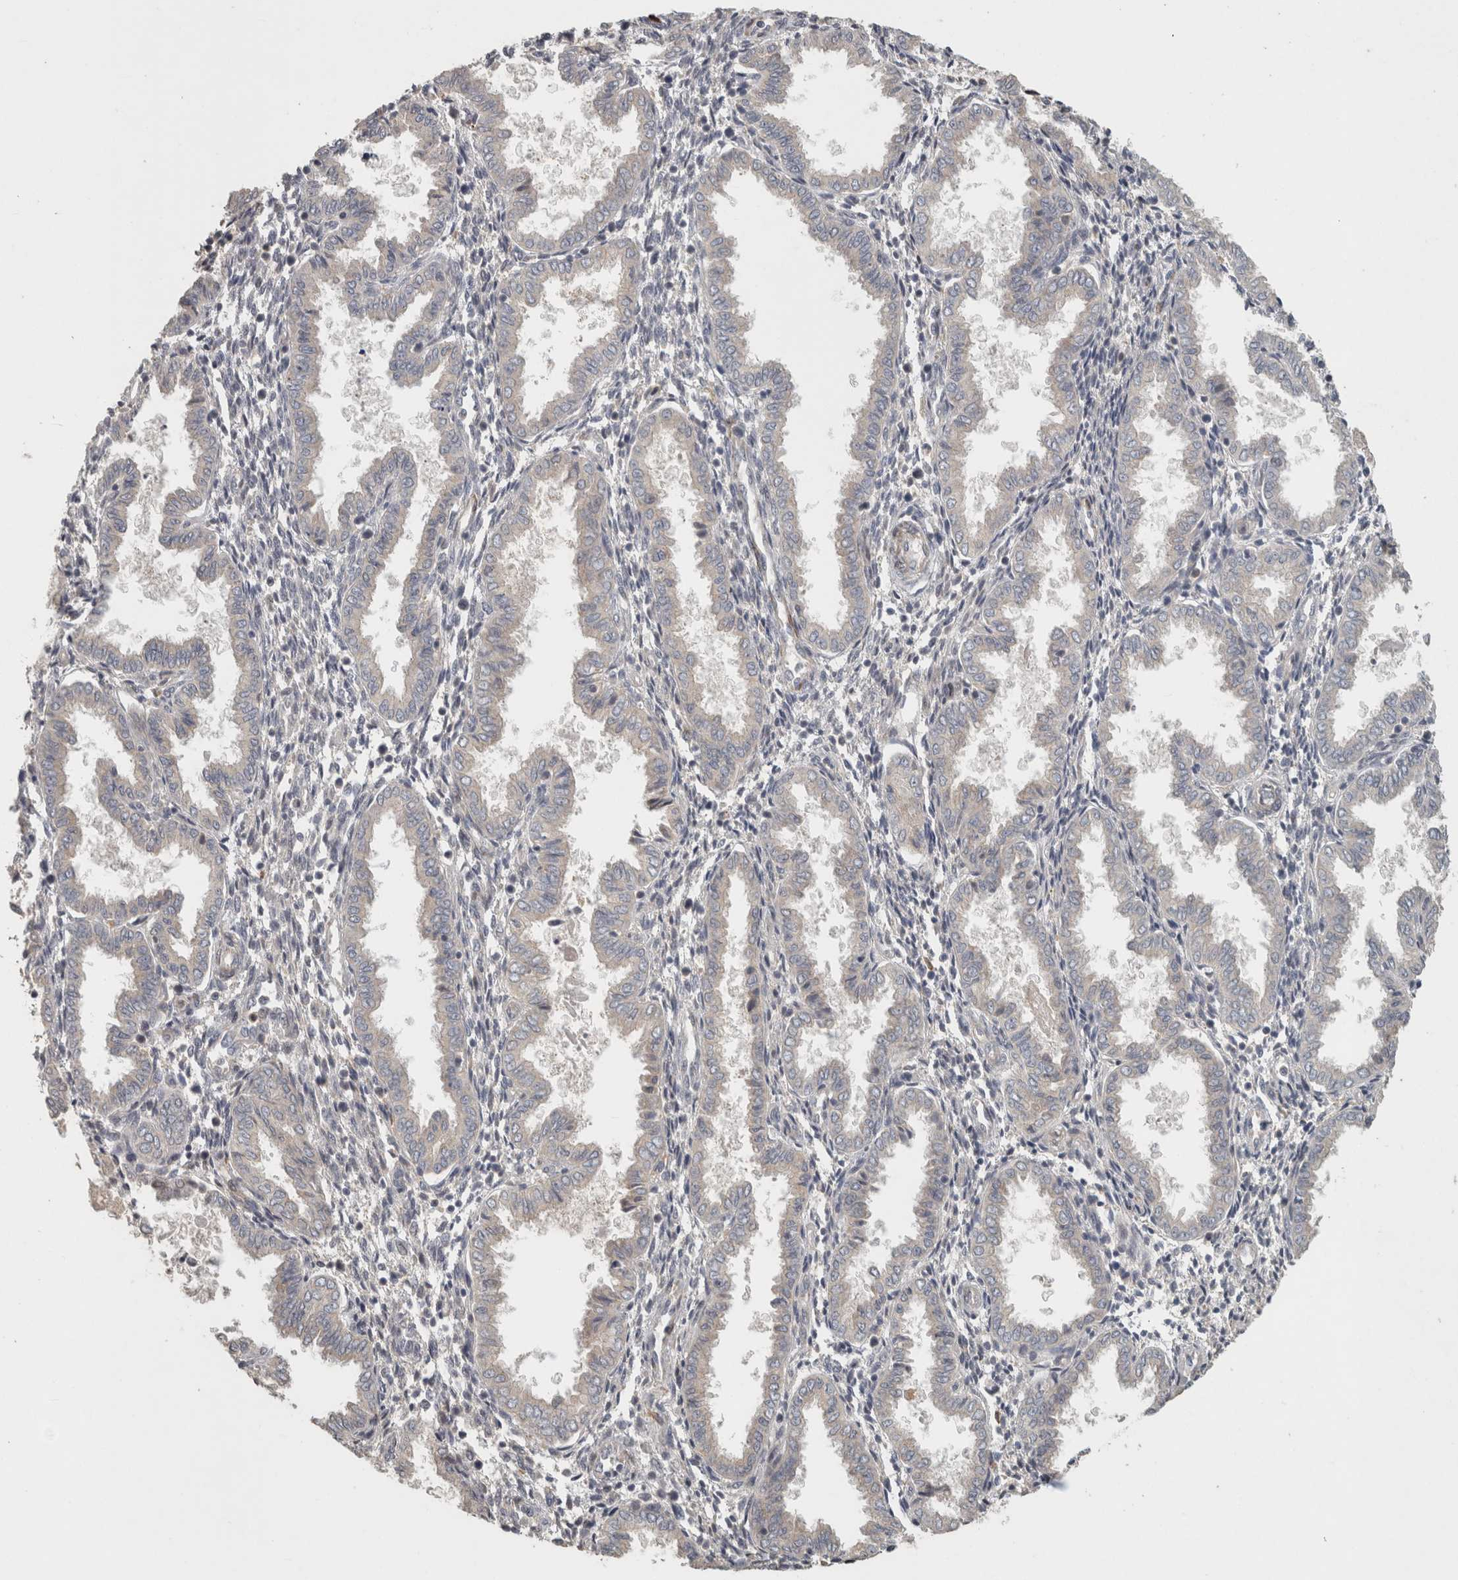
{"staining": {"intensity": "weak", "quantity": "25%-75%", "location": "cytoplasmic/membranous"}, "tissue": "endometrium", "cell_type": "Cells in endometrial stroma", "image_type": "normal", "snomed": [{"axis": "morphology", "description": "Normal tissue, NOS"}, {"axis": "topography", "description": "Endometrium"}], "caption": "An image of endometrium stained for a protein demonstrates weak cytoplasmic/membranous brown staining in cells in endometrial stroma. The staining was performed using DAB (3,3'-diaminobenzidine) to visualize the protein expression in brown, while the nuclei were stained in blue with hematoxylin (Magnification: 20x).", "gene": "SIPA1L2", "patient": {"sex": "female", "age": 33}}